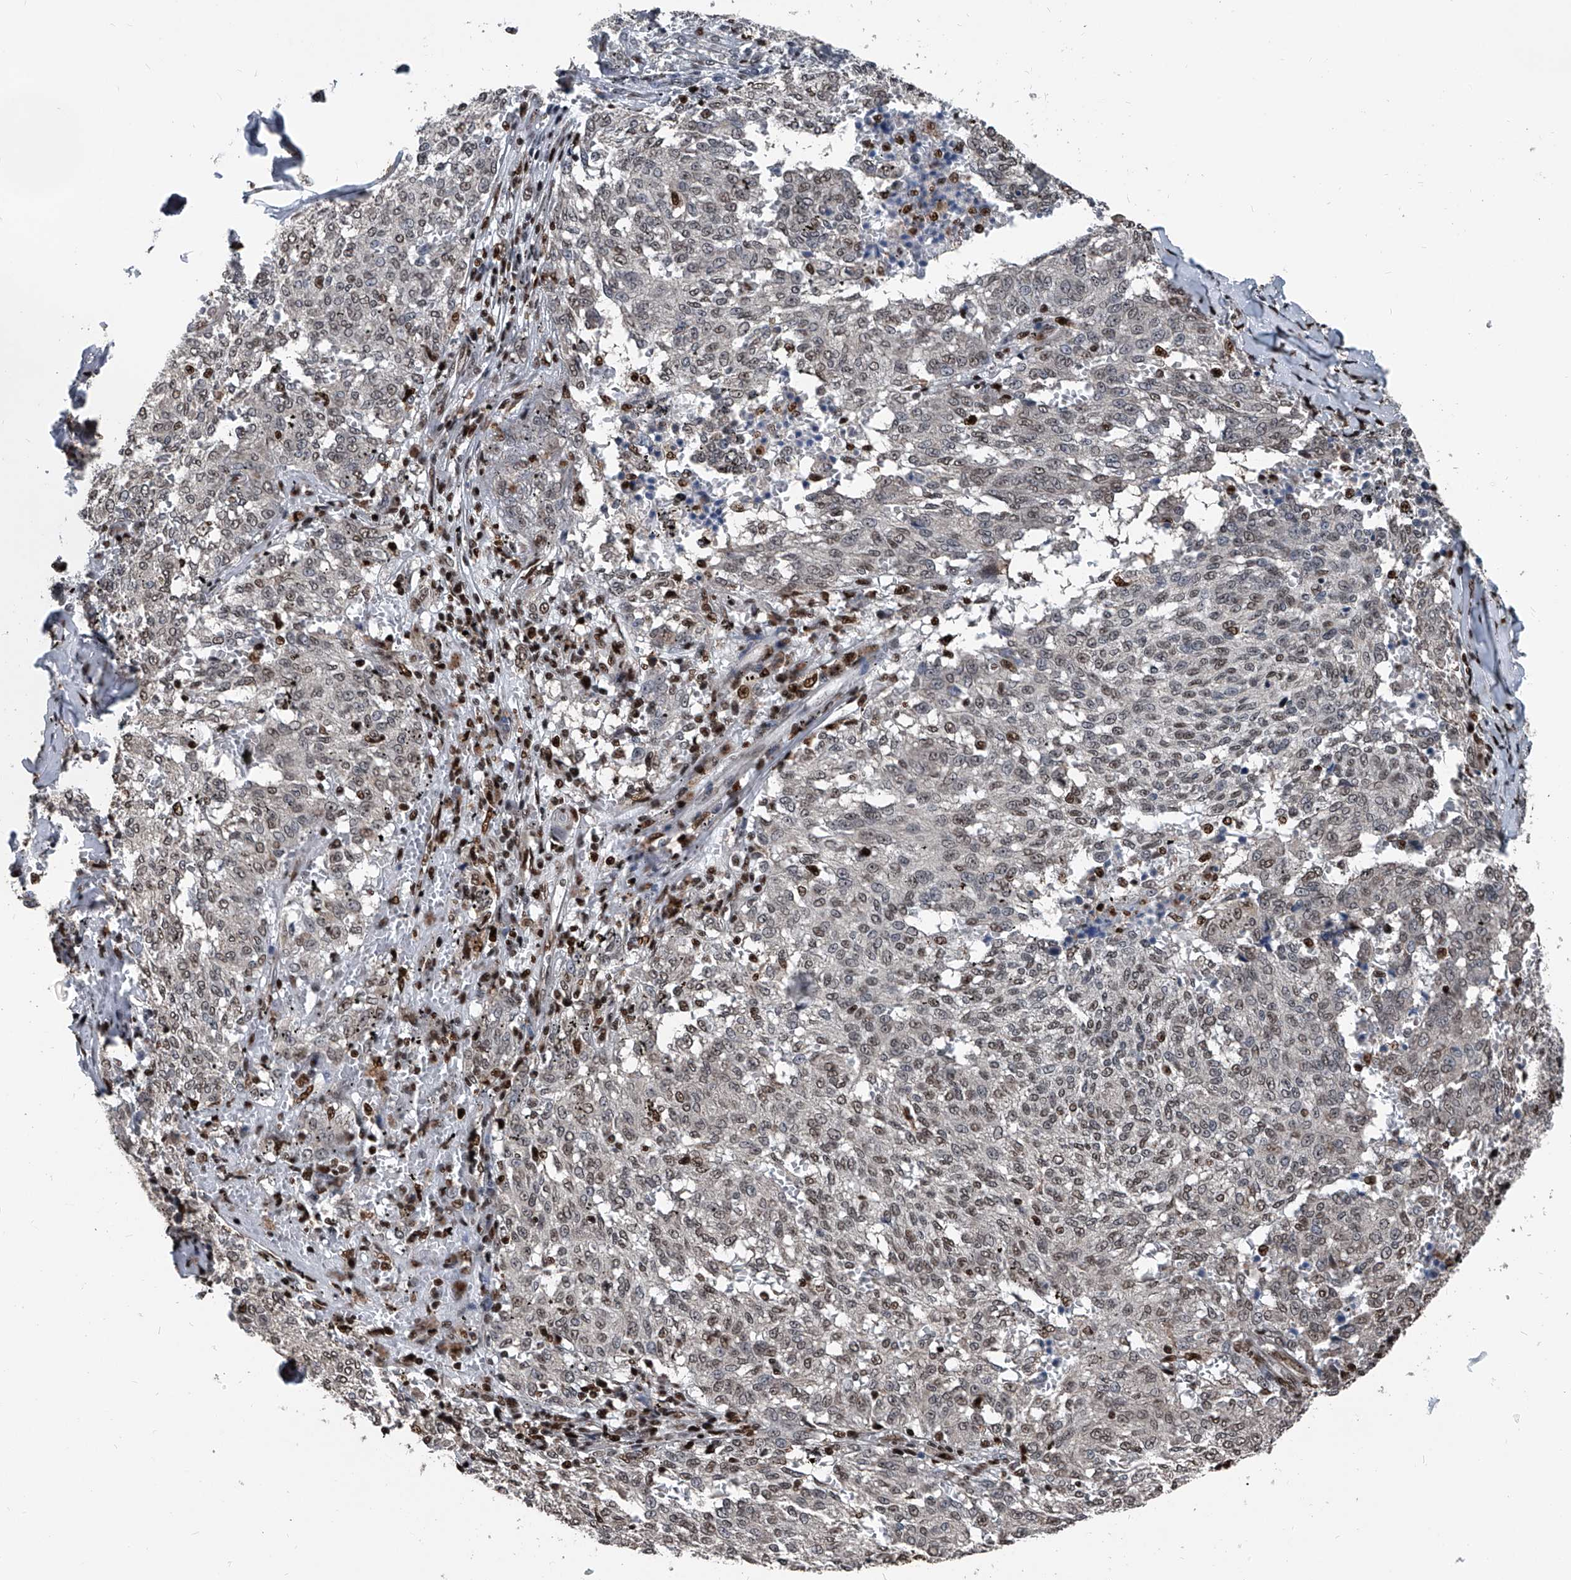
{"staining": {"intensity": "weak", "quantity": "<25%", "location": "nuclear"}, "tissue": "melanoma", "cell_type": "Tumor cells", "image_type": "cancer", "snomed": [{"axis": "morphology", "description": "Malignant melanoma, NOS"}, {"axis": "topography", "description": "Skin"}], "caption": "This photomicrograph is of melanoma stained with immunohistochemistry (IHC) to label a protein in brown with the nuclei are counter-stained blue. There is no positivity in tumor cells.", "gene": "FKBP5", "patient": {"sex": "female", "age": 72}}